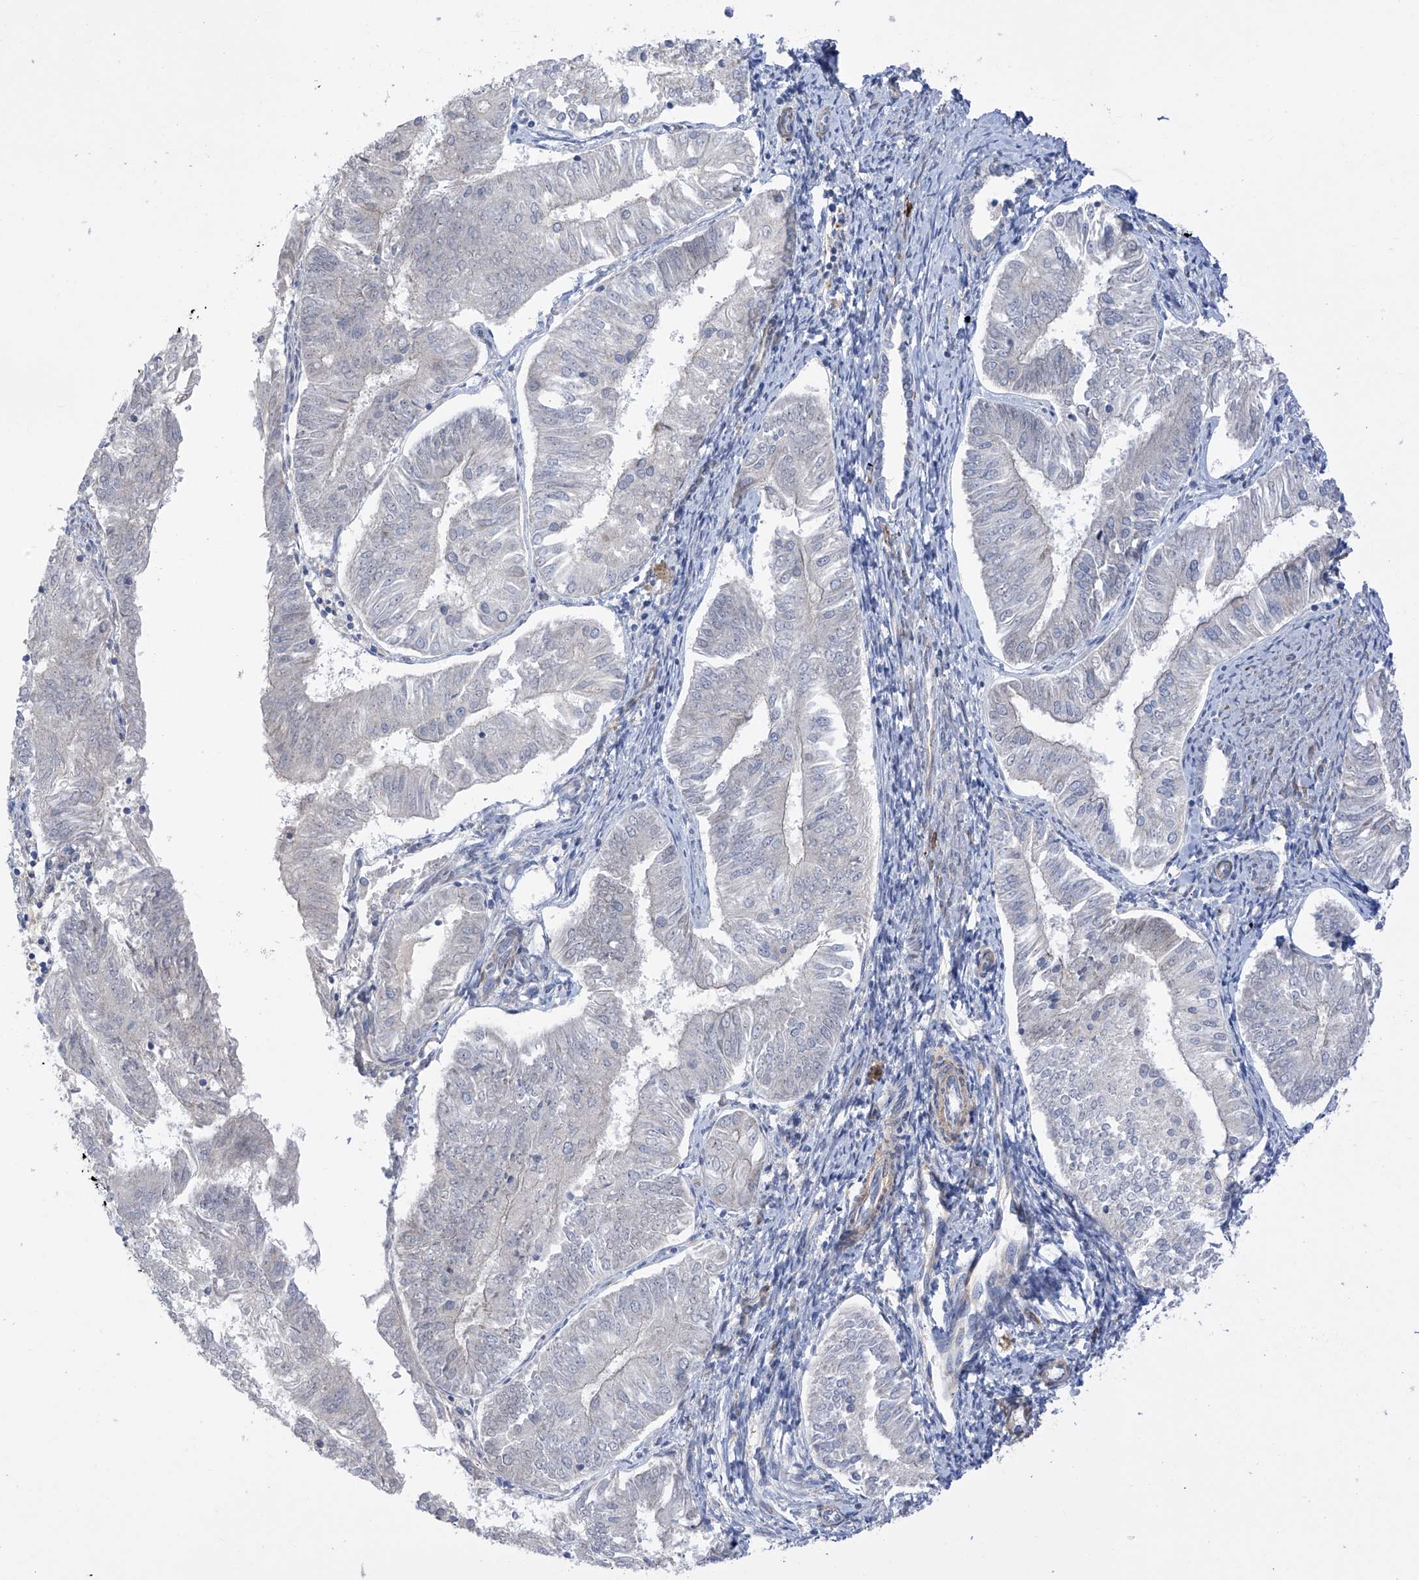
{"staining": {"intensity": "negative", "quantity": "none", "location": "none"}, "tissue": "endometrial cancer", "cell_type": "Tumor cells", "image_type": "cancer", "snomed": [{"axis": "morphology", "description": "Adenocarcinoma, NOS"}, {"axis": "topography", "description": "Endometrium"}], "caption": "High magnification brightfield microscopy of endometrial cancer stained with DAB (brown) and counterstained with hematoxylin (blue): tumor cells show no significant staining.", "gene": "ZNF641", "patient": {"sex": "female", "age": 58}}